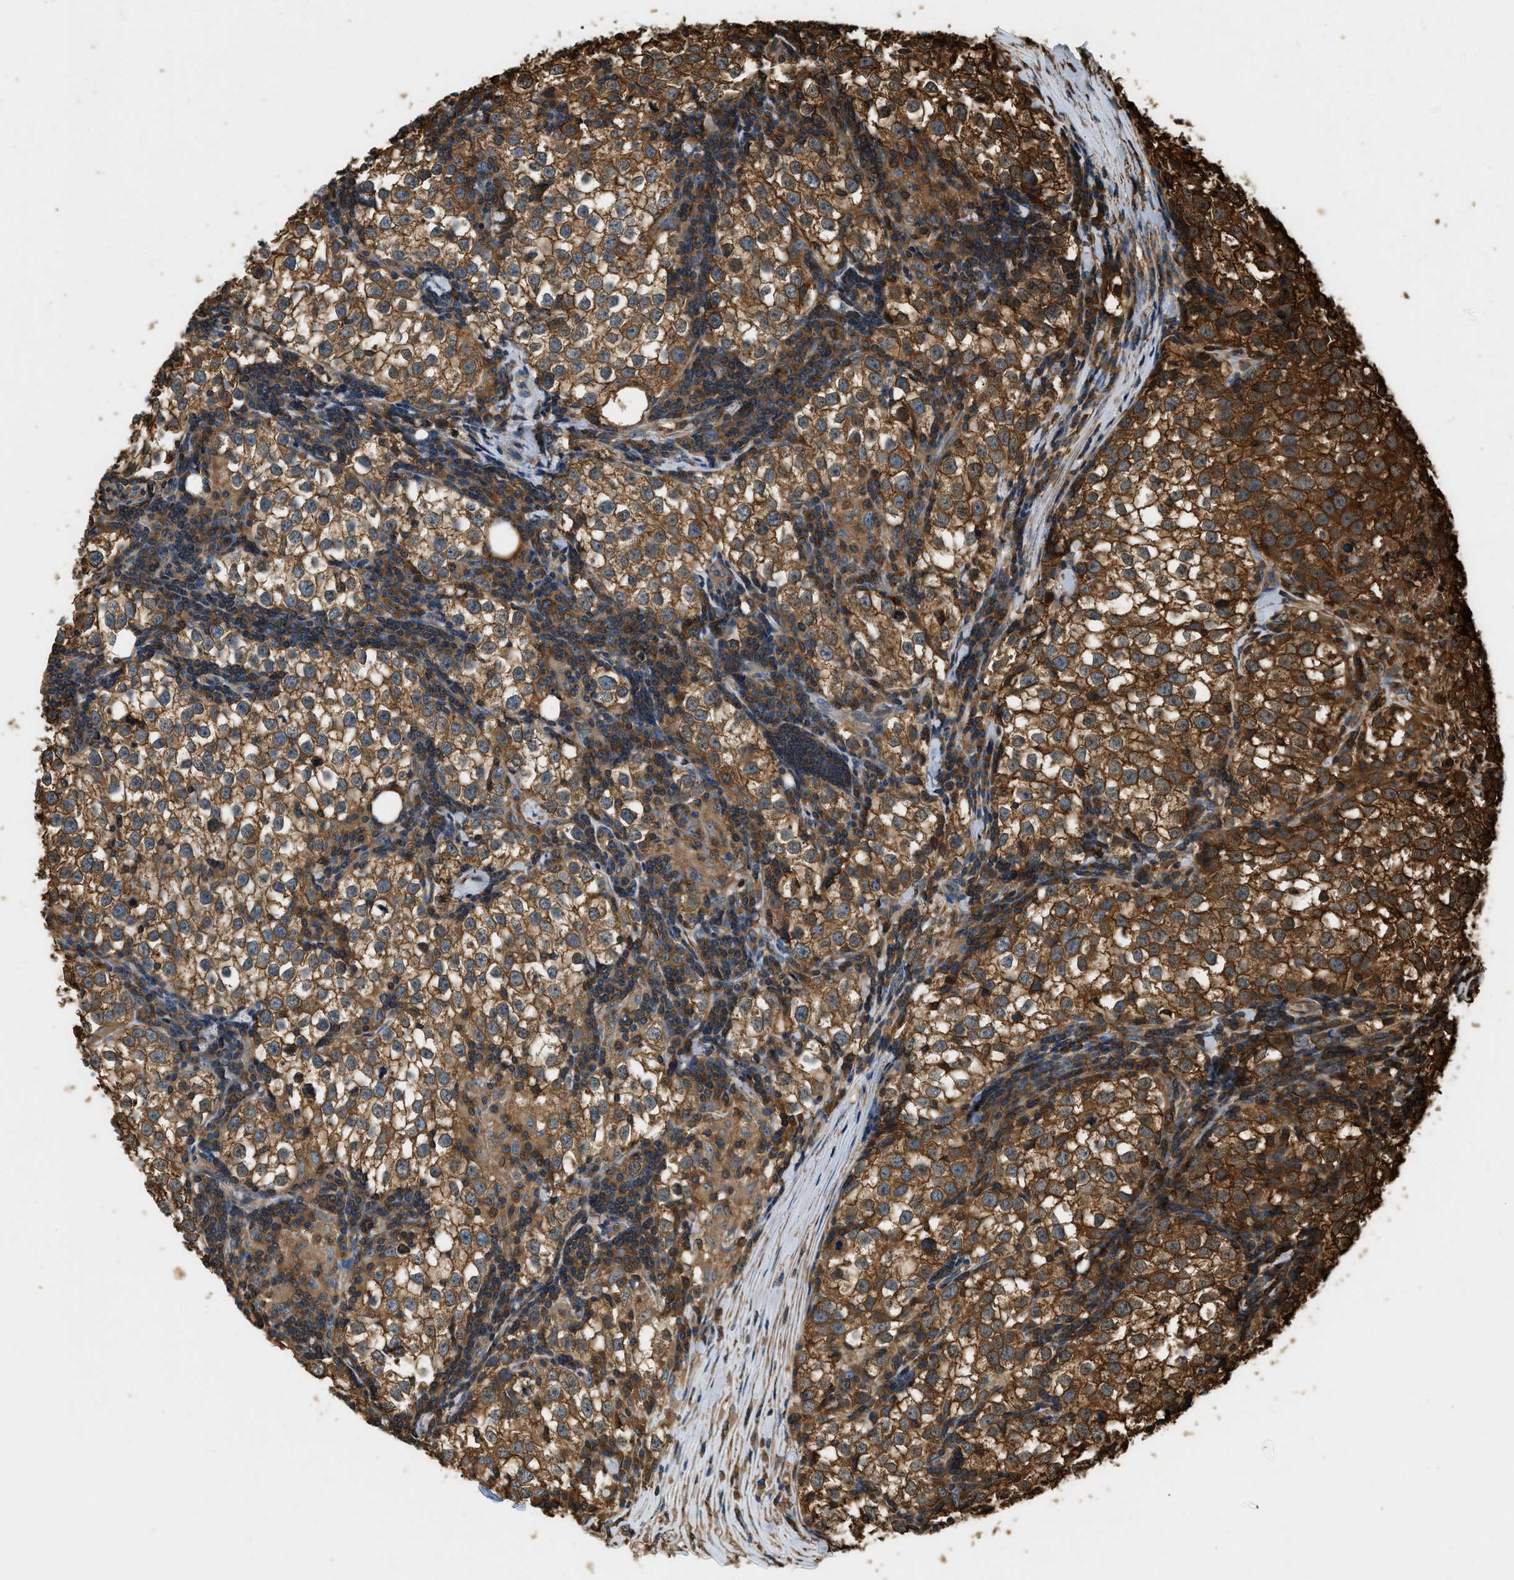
{"staining": {"intensity": "strong", "quantity": ">75%", "location": "cytoplasmic/membranous"}, "tissue": "testis cancer", "cell_type": "Tumor cells", "image_type": "cancer", "snomed": [{"axis": "morphology", "description": "Seminoma, NOS"}, {"axis": "morphology", "description": "Carcinoma, Embryonal, NOS"}, {"axis": "topography", "description": "Testis"}], "caption": "A brown stain highlights strong cytoplasmic/membranous expression of a protein in human testis embryonal carcinoma tumor cells.", "gene": "YARS1", "patient": {"sex": "male", "age": 36}}